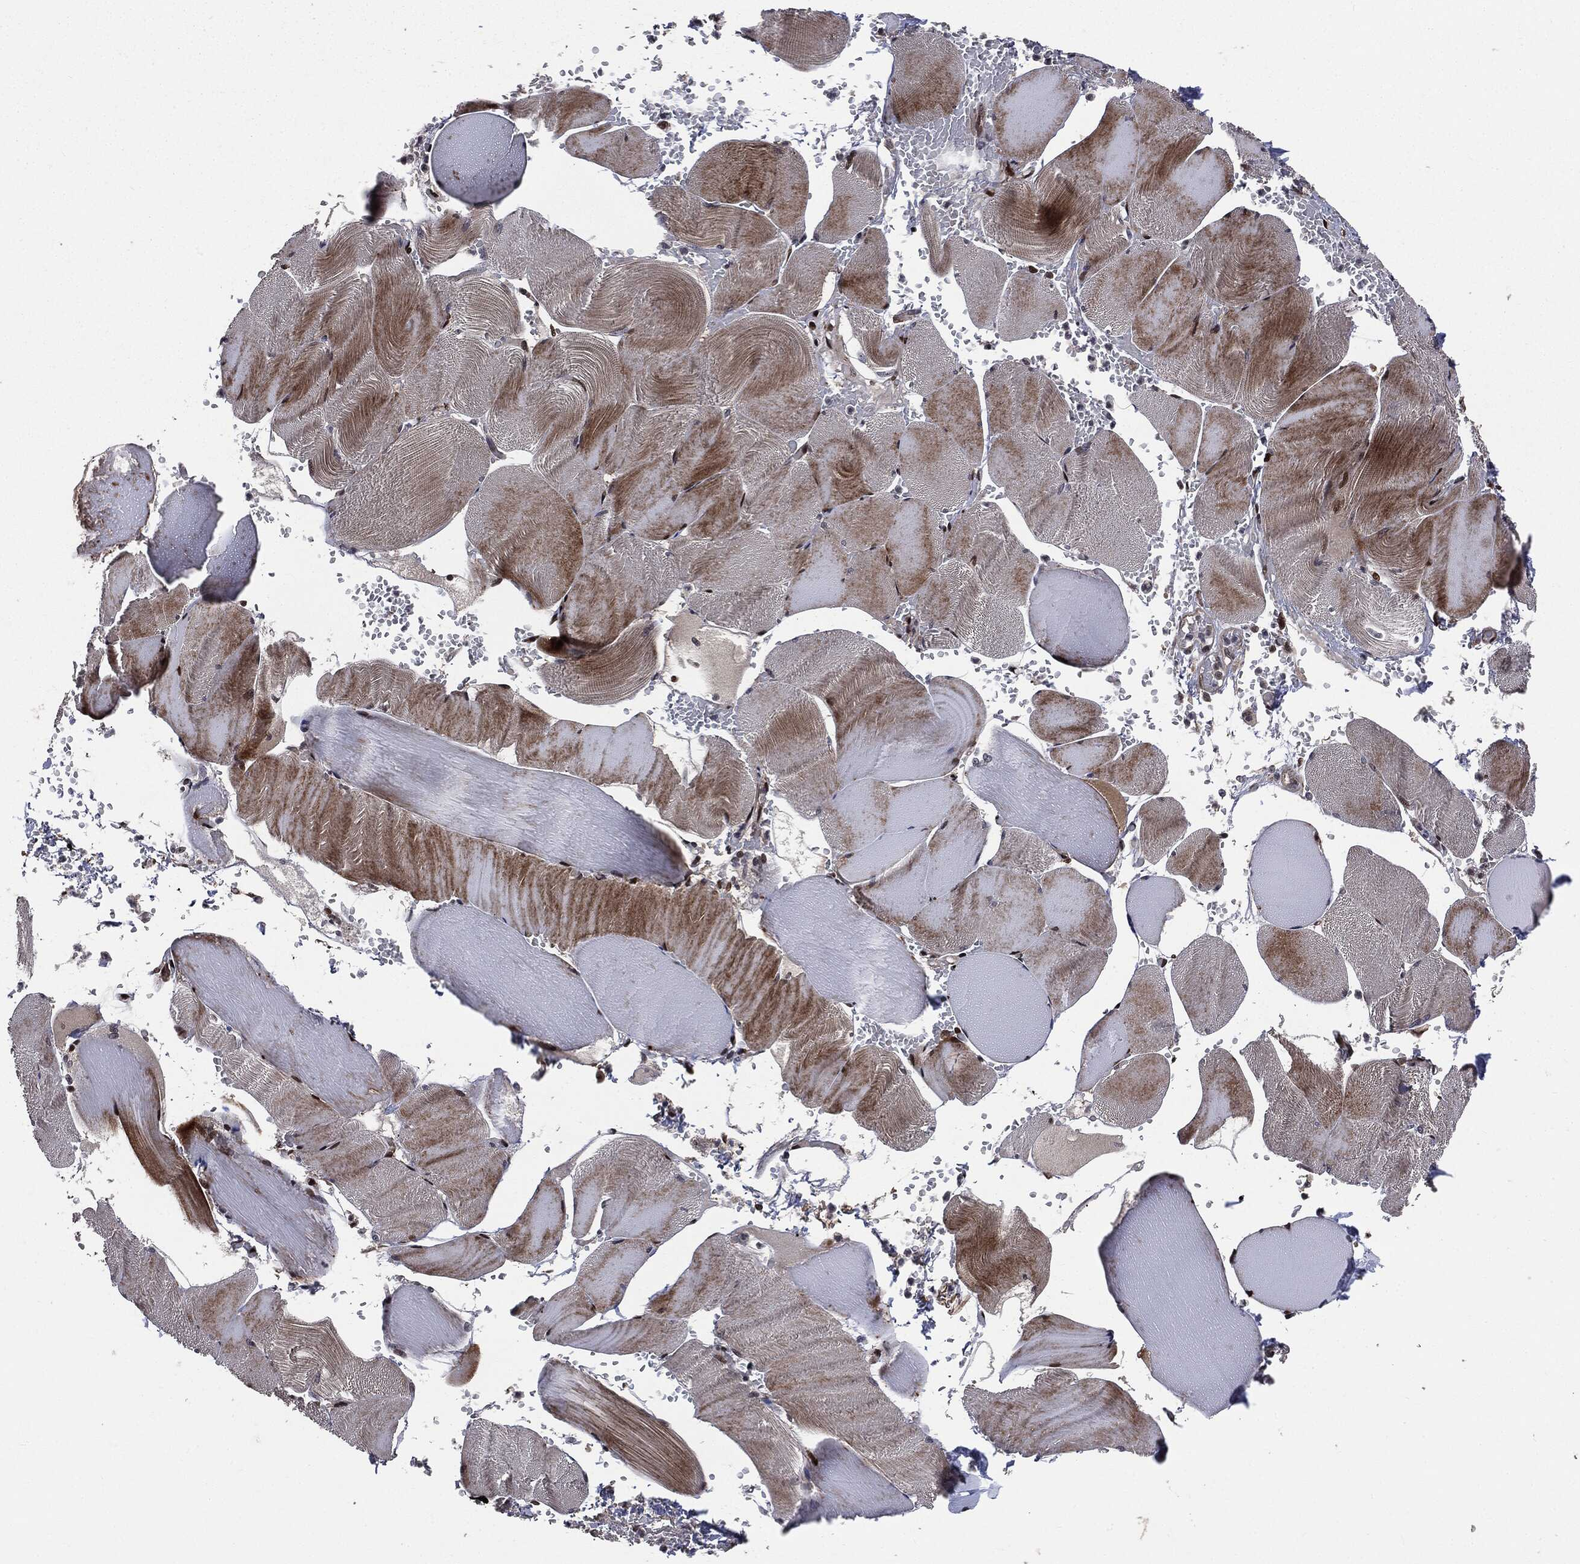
{"staining": {"intensity": "strong", "quantity": "<25%", "location": "cytoplasmic/membranous,nuclear"}, "tissue": "skeletal muscle", "cell_type": "Myocytes", "image_type": "normal", "snomed": [{"axis": "morphology", "description": "Normal tissue, NOS"}, {"axis": "topography", "description": "Skeletal muscle"}], "caption": "Skeletal muscle stained with DAB immunohistochemistry (IHC) displays medium levels of strong cytoplasmic/membranous,nuclear staining in approximately <25% of myocytes.", "gene": "SMAD4", "patient": {"sex": "male", "age": 56}}